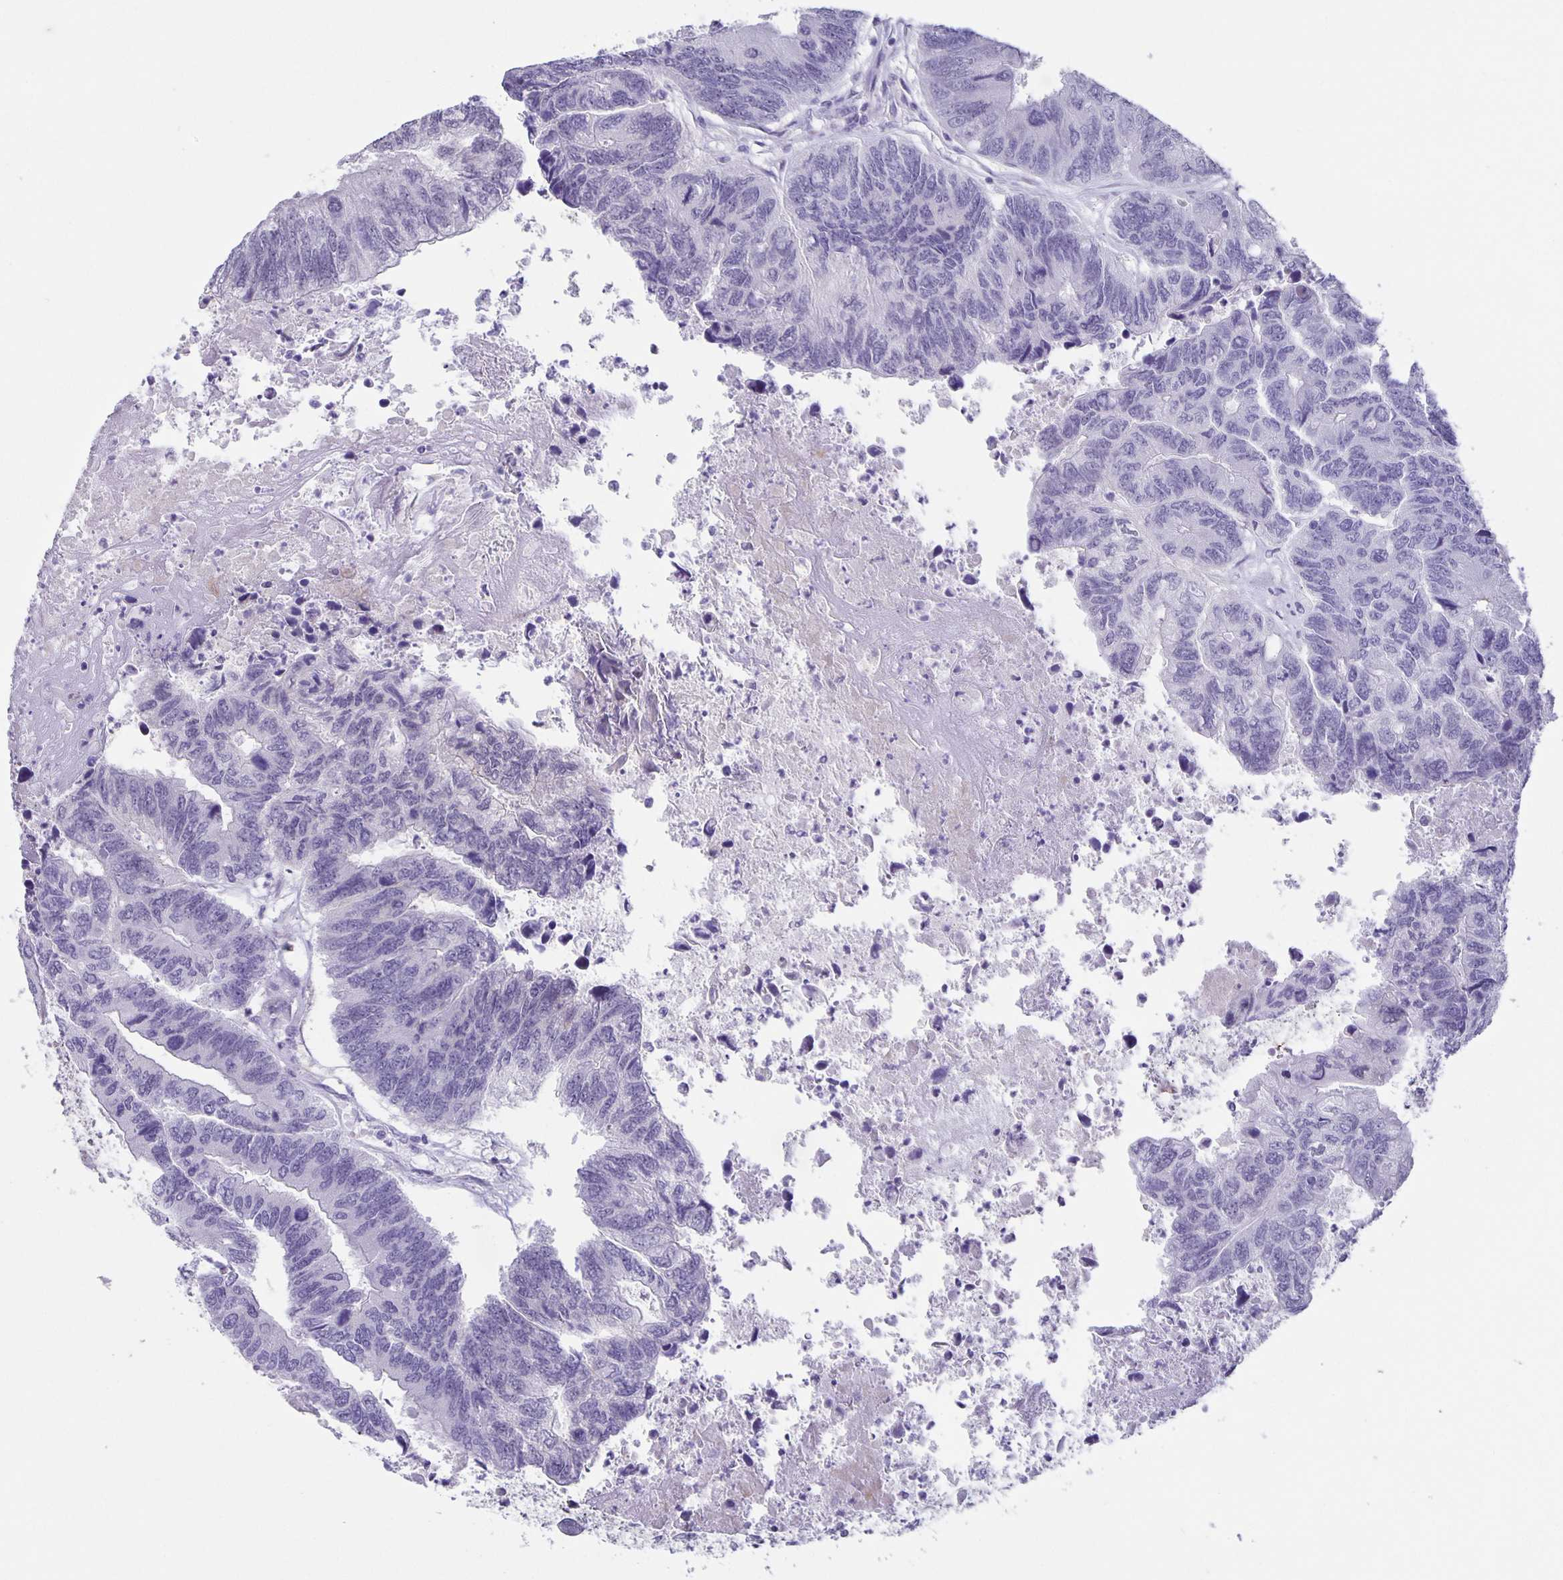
{"staining": {"intensity": "negative", "quantity": "none", "location": "none"}, "tissue": "colorectal cancer", "cell_type": "Tumor cells", "image_type": "cancer", "snomed": [{"axis": "morphology", "description": "Adenocarcinoma, NOS"}, {"axis": "topography", "description": "Colon"}], "caption": "Tumor cells are negative for protein expression in human adenocarcinoma (colorectal).", "gene": "PHRF1", "patient": {"sex": "female", "age": 67}}